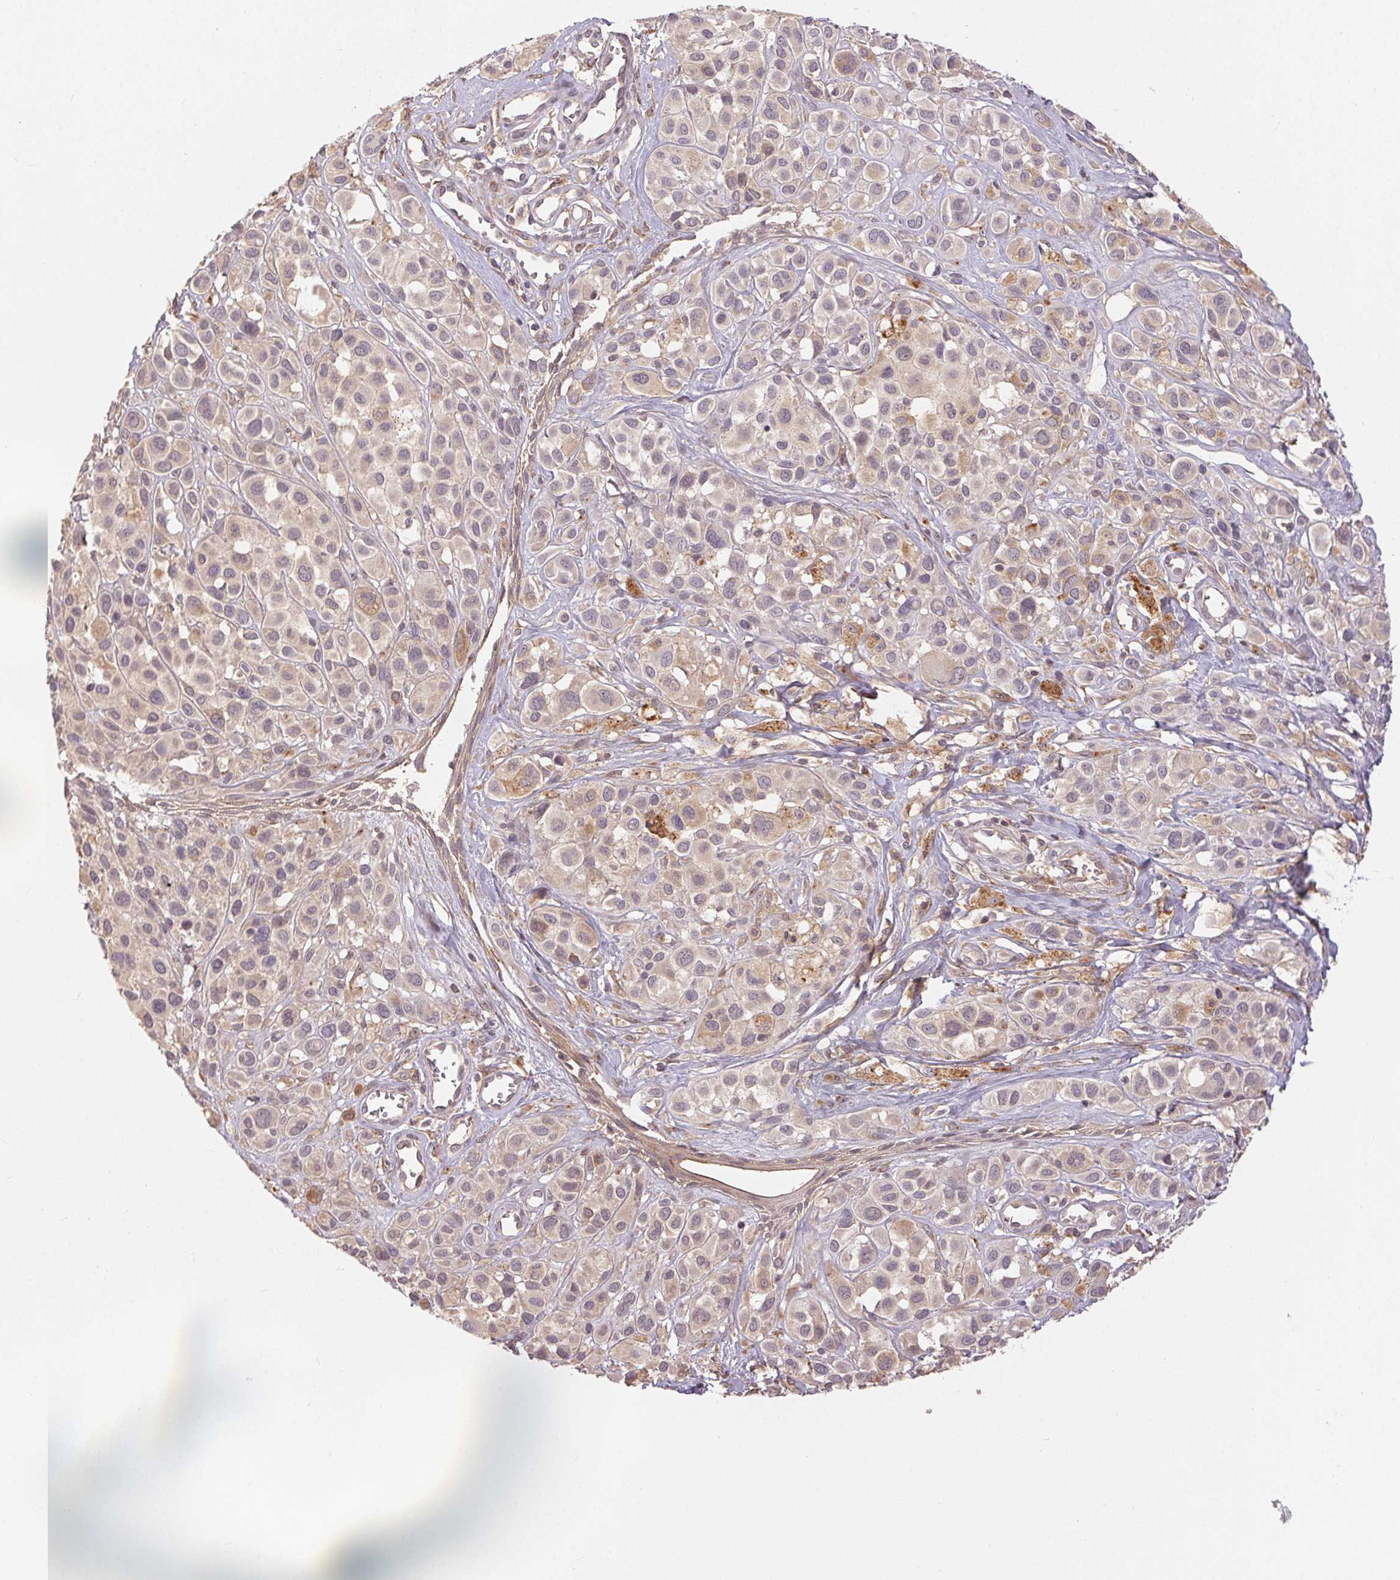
{"staining": {"intensity": "weak", "quantity": "<25%", "location": "cytoplasmic/membranous"}, "tissue": "melanoma", "cell_type": "Tumor cells", "image_type": "cancer", "snomed": [{"axis": "morphology", "description": "Malignant melanoma, NOS"}, {"axis": "topography", "description": "Skin"}], "caption": "An image of human malignant melanoma is negative for staining in tumor cells.", "gene": "MAPKAPK2", "patient": {"sex": "male", "age": 77}}